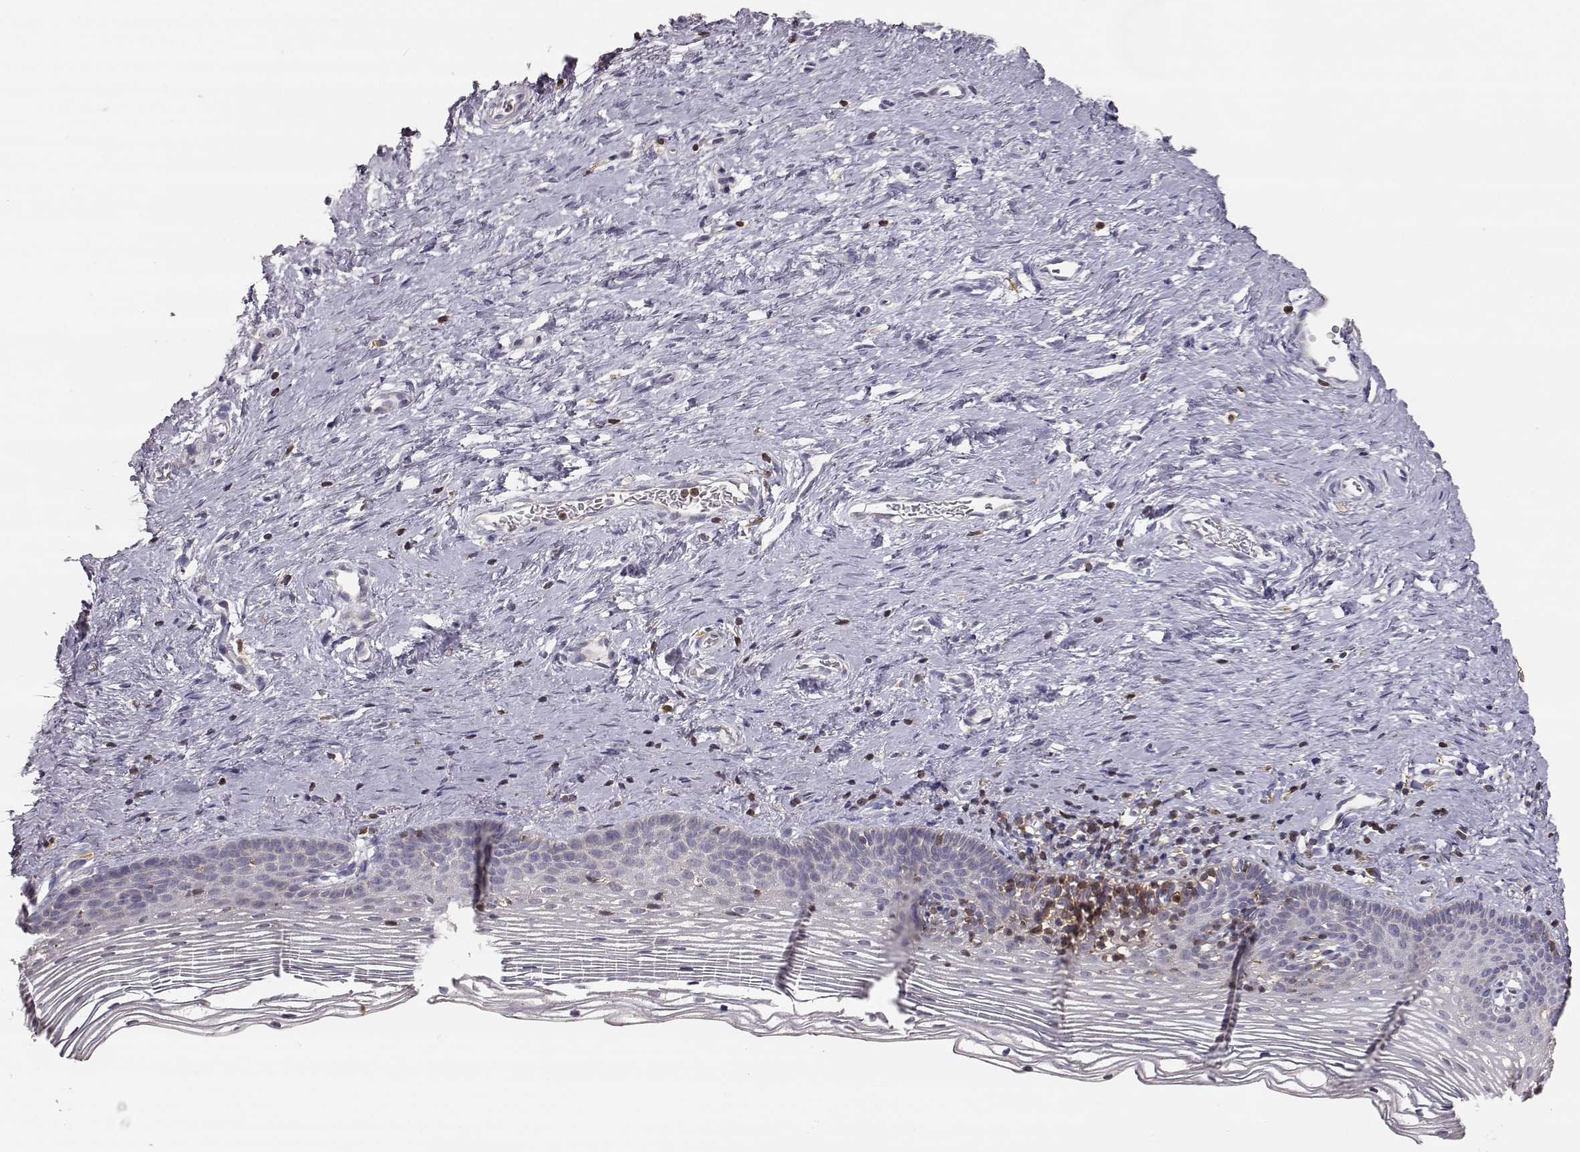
{"staining": {"intensity": "weak", "quantity": ">75%", "location": "cytoplasmic/membranous"}, "tissue": "cervix", "cell_type": "Glandular cells", "image_type": "normal", "snomed": [{"axis": "morphology", "description": "Normal tissue, NOS"}, {"axis": "topography", "description": "Cervix"}], "caption": "Protein expression analysis of unremarkable cervix shows weak cytoplasmic/membranous staining in approximately >75% of glandular cells. (DAB (3,3'-diaminobenzidine) = brown stain, brightfield microscopy at high magnification).", "gene": "GRAP2", "patient": {"sex": "female", "age": 39}}